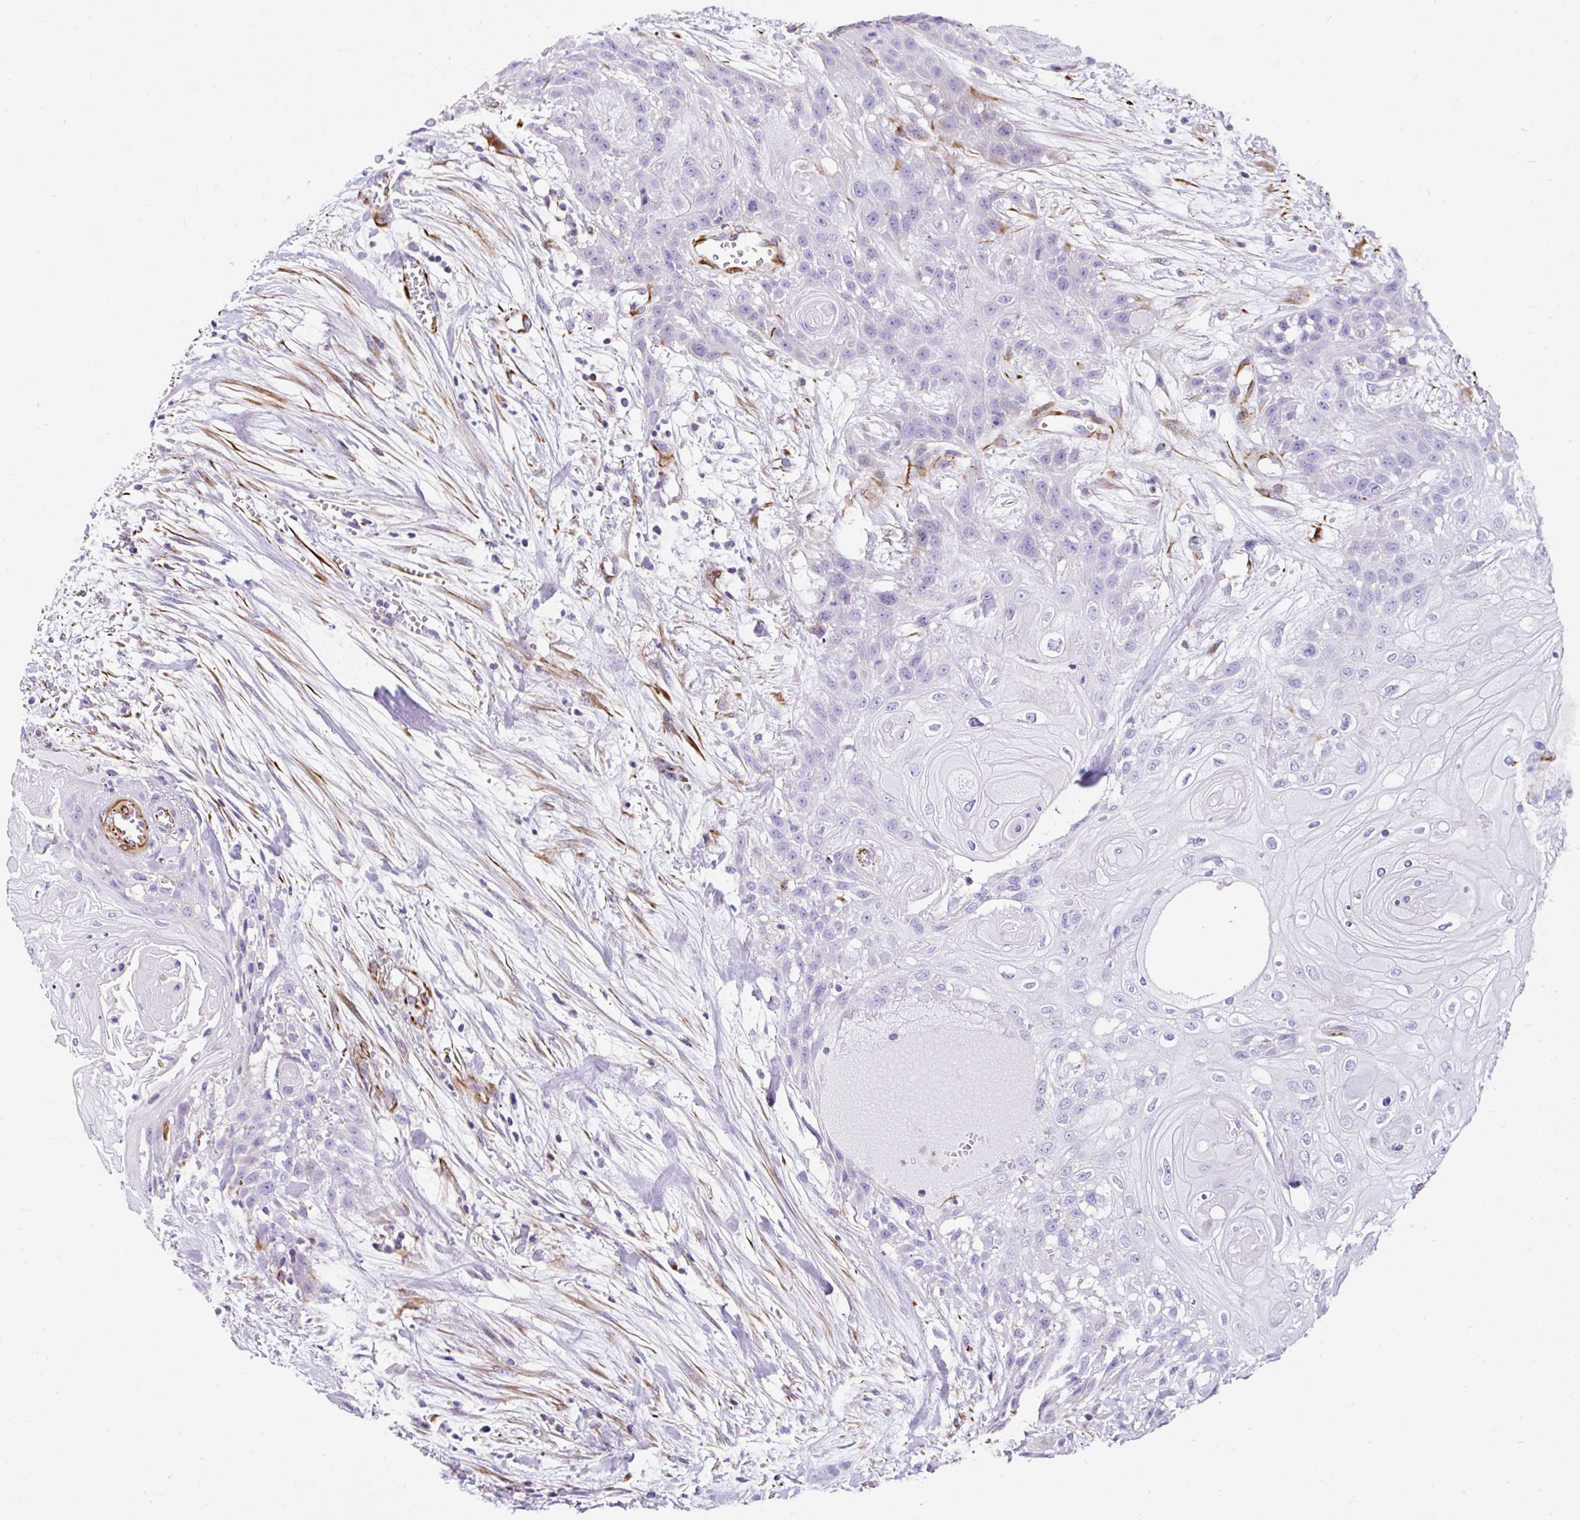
{"staining": {"intensity": "negative", "quantity": "none", "location": "none"}, "tissue": "head and neck cancer", "cell_type": "Tumor cells", "image_type": "cancer", "snomed": [{"axis": "morphology", "description": "Squamous cell carcinoma, NOS"}, {"axis": "topography", "description": "Head-Neck"}], "caption": "Human head and neck cancer stained for a protein using immunohistochemistry (IHC) displays no positivity in tumor cells.", "gene": "DEPDC5", "patient": {"sex": "female", "age": 43}}